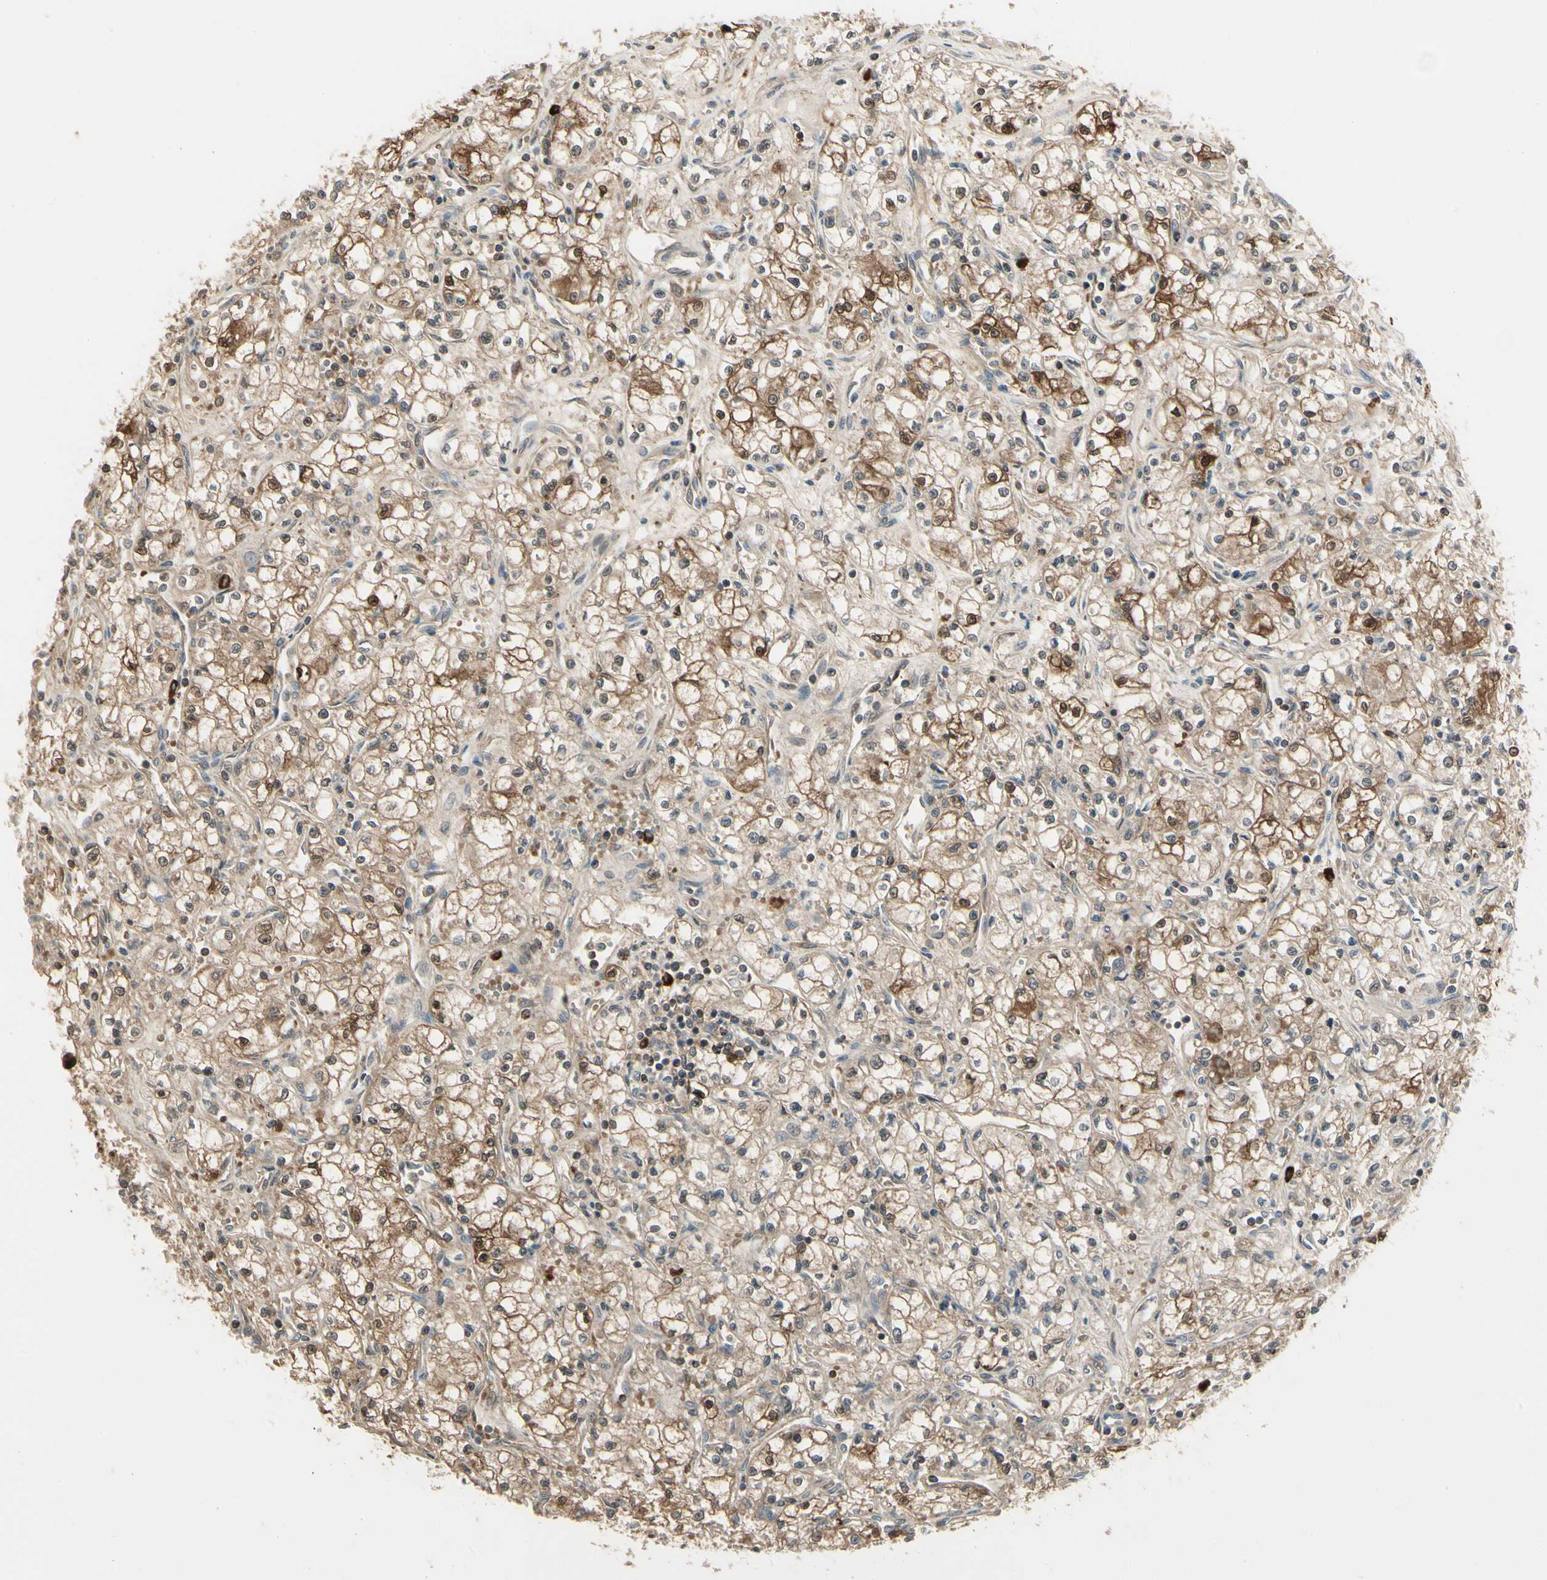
{"staining": {"intensity": "moderate", "quantity": ">75%", "location": "cytoplasmic/membranous"}, "tissue": "renal cancer", "cell_type": "Tumor cells", "image_type": "cancer", "snomed": [{"axis": "morphology", "description": "Normal tissue, NOS"}, {"axis": "morphology", "description": "Adenocarcinoma, NOS"}, {"axis": "topography", "description": "Kidney"}], "caption": "A histopathology image of renal cancer stained for a protein displays moderate cytoplasmic/membranous brown staining in tumor cells.", "gene": "EVC", "patient": {"sex": "male", "age": 59}}